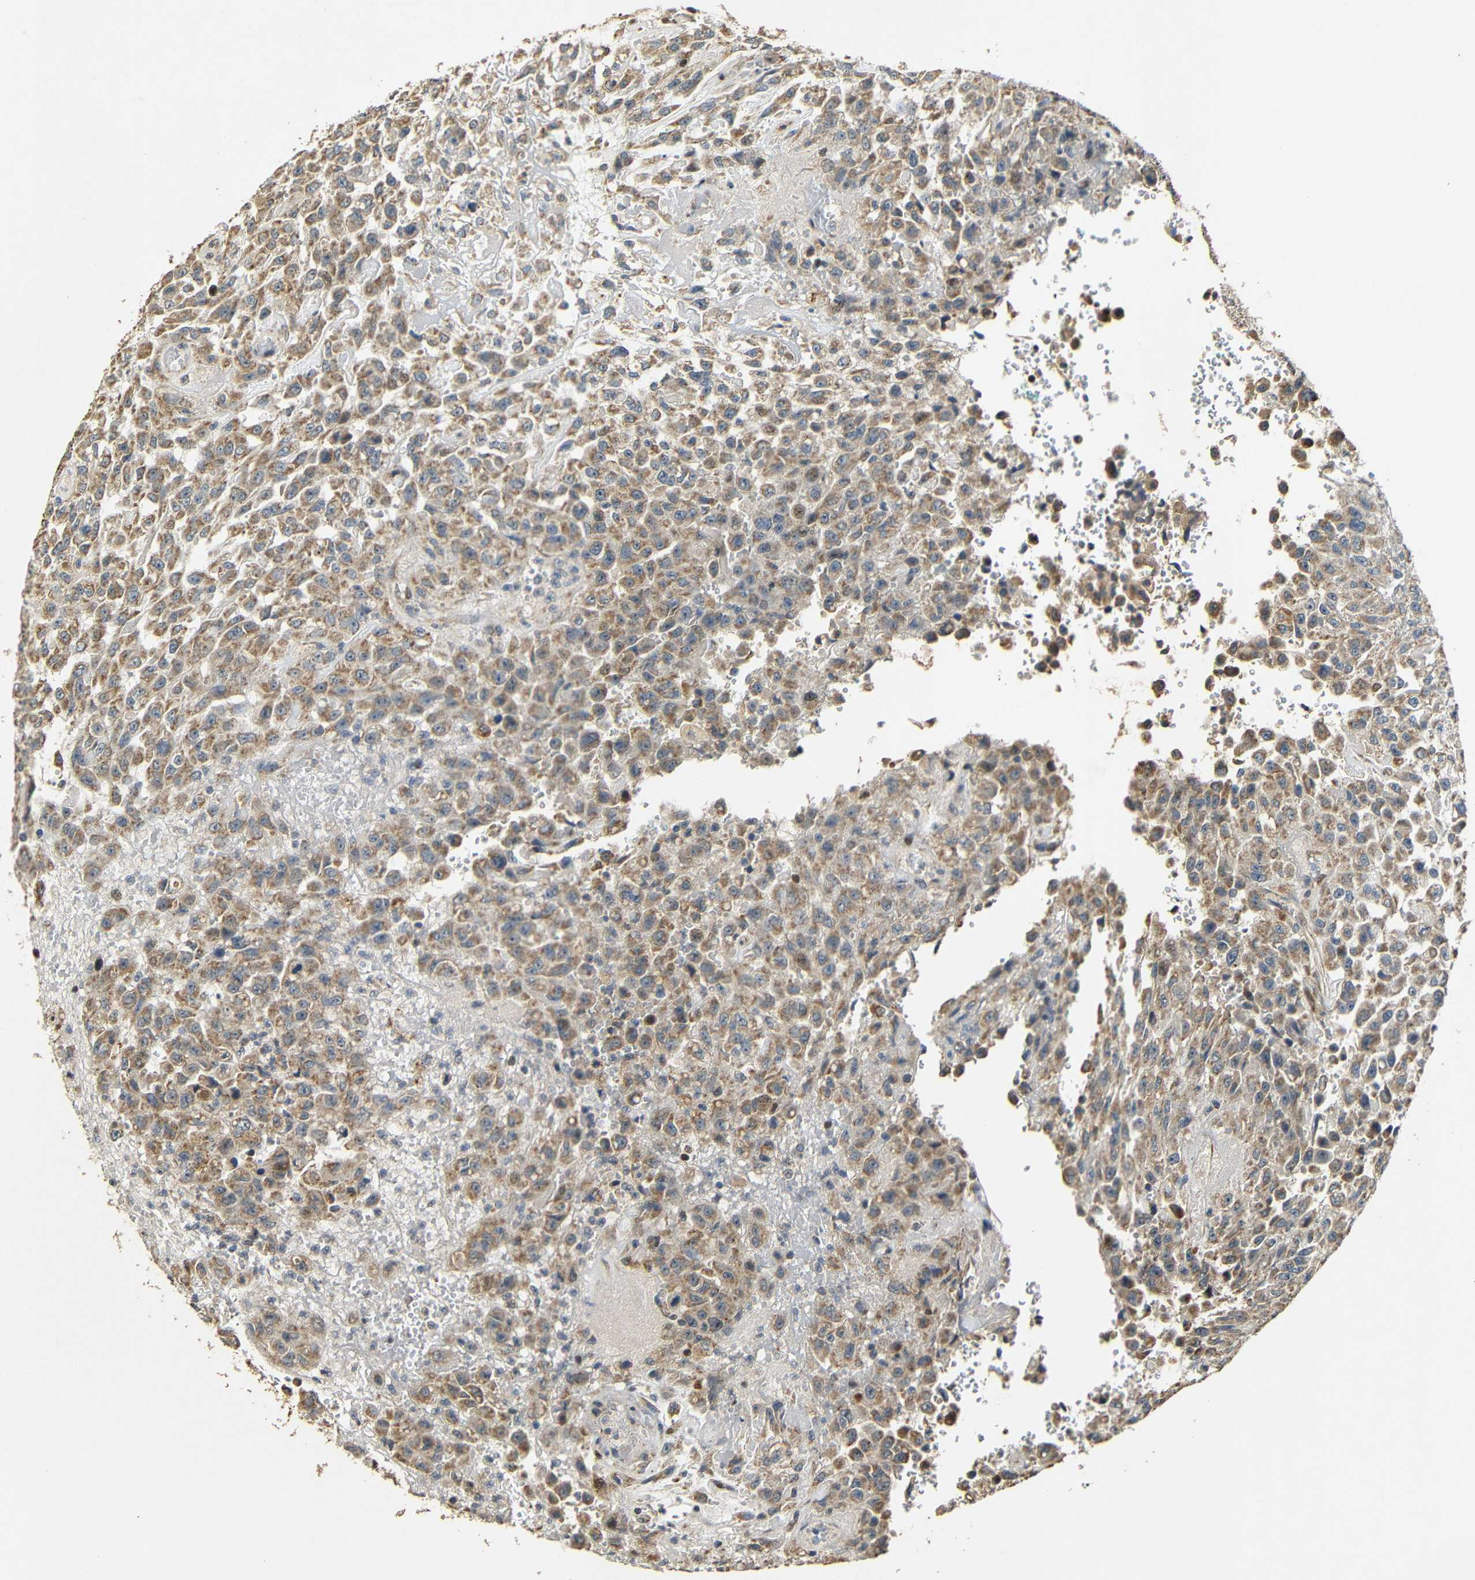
{"staining": {"intensity": "moderate", "quantity": ">75%", "location": "cytoplasmic/membranous"}, "tissue": "urothelial cancer", "cell_type": "Tumor cells", "image_type": "cancer", "snomed": [{"axis": "morphology", "description": "Urothelial carcinoma, High grade"}, {"axis": "topography", "description": "Urinary bladder"}], "caption": "A micrograph showing moderate cytoplasmic/membranous staining in about >75% of tumor cells in urothelial cancer, as visualized by brown immunohistochemical staining.", "gene": "KAZALD1", "patient": {"sex": "male", "age": 46}}